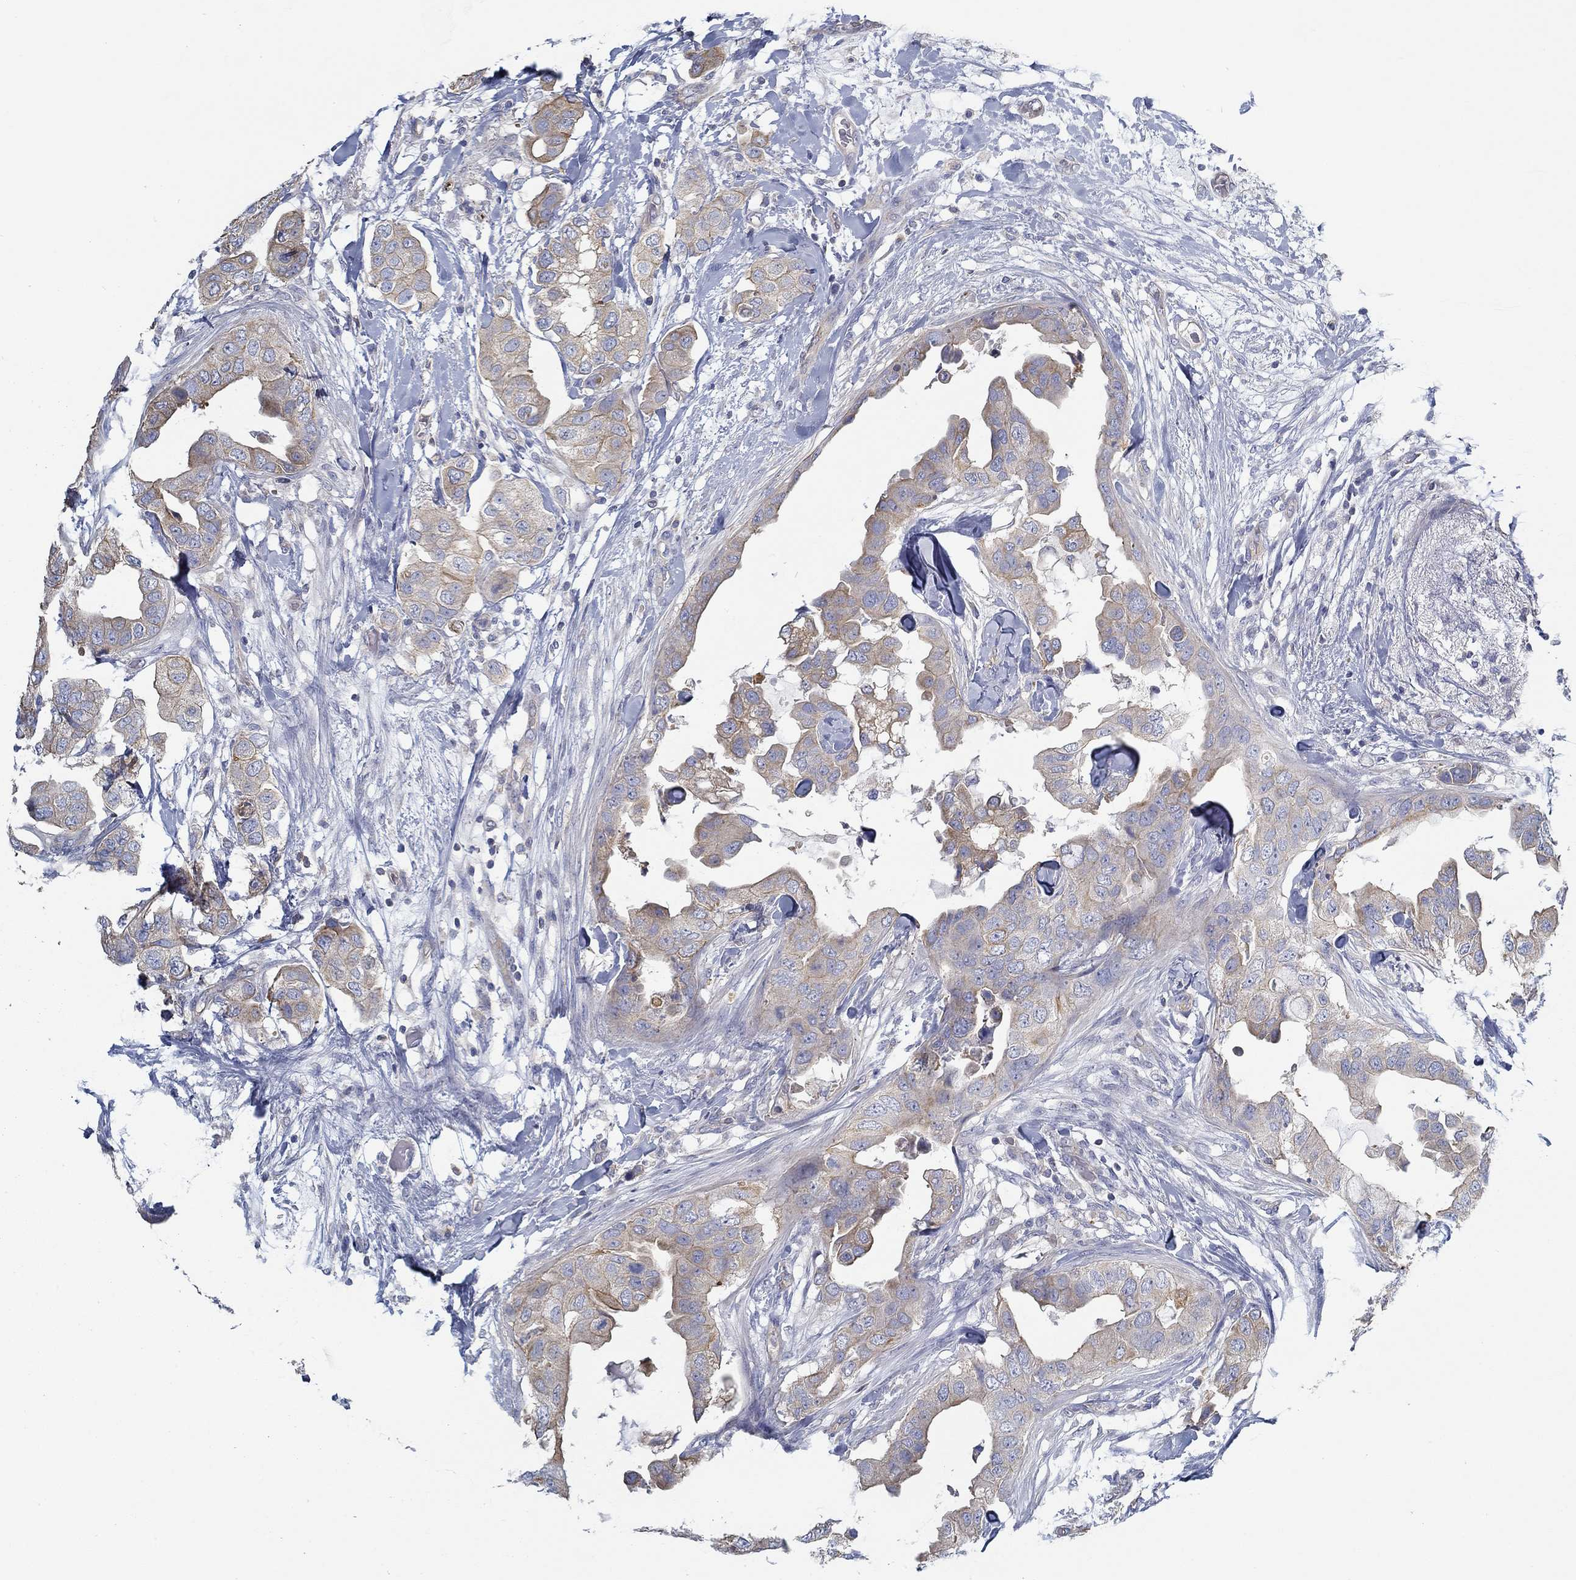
{"staining": {"intensity": "moderate", "quantity": "<25%", "location": "cytoplasmic/membranous"}, "tissue": "breast cancer", "cell_type": "Tumor cells", "image_type": "cancer", "snomed": [{"axis": "morphology", "description": "Normal tissue, NOS"}, {"axis": "morphology", "description": "Duct carcinoma"}, {"axis": "topography", "description": "Breast"}], "caption": "Moderate cytoplasmic/membranous protein expression is present in approximately <25% of tumor cells in breast cancer.", "gene": "BBOF1", "patient": {"sex": "female", "age": 40}}